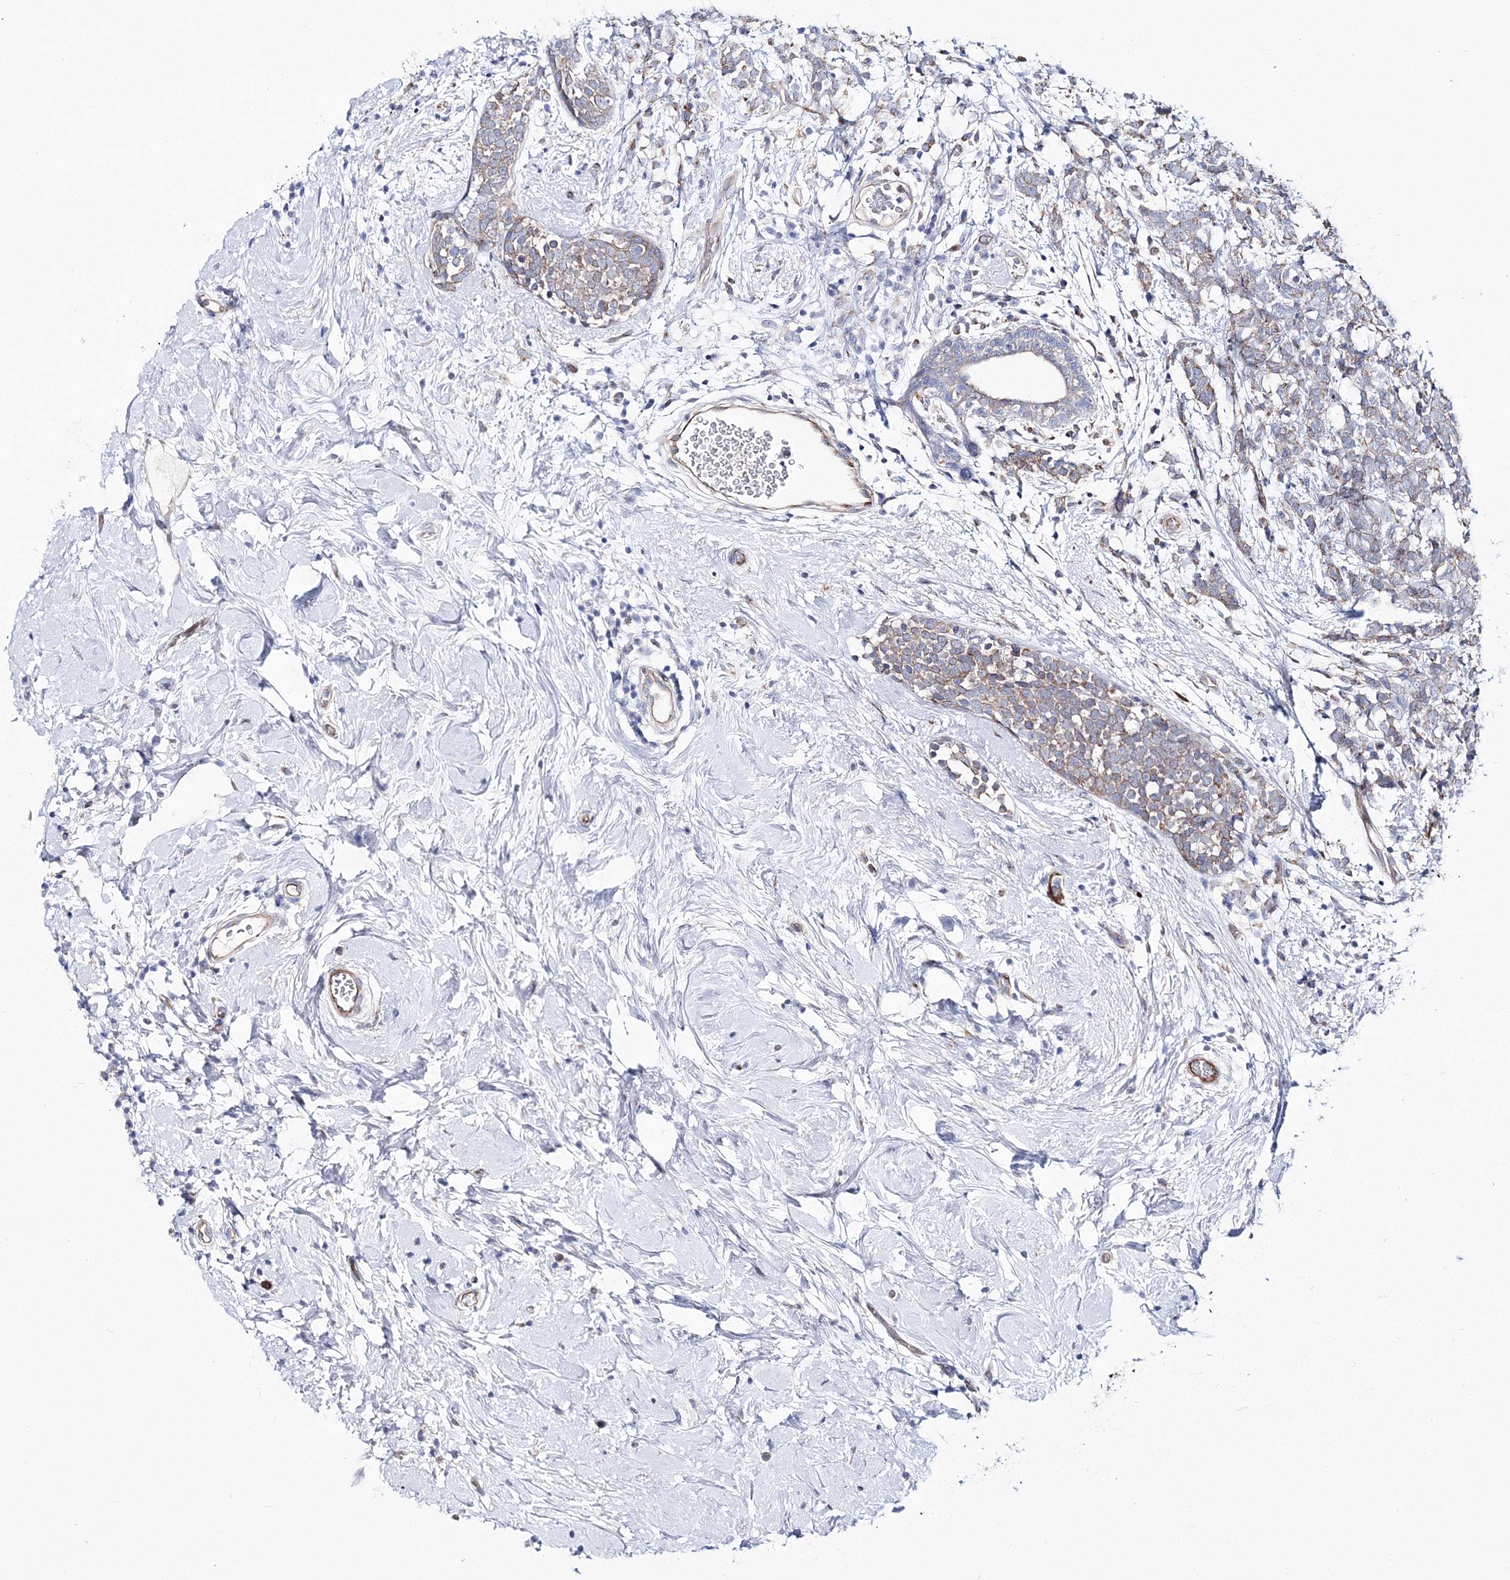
{"staining": {"intensity": "moderate", "quantity": "<25%", "location": "cytoplasmic/membranous"}, "tissue": "breast cancer", "cell_type": "Tumor cells", "image_type": "cancer", "snomed": [{"axis": "morphology", "description": "Lobular carcinoma"}, {"axis": "topography", "description": "Breast"}], "caption": "A brown stain labels moderate cytoplasmic/membranous staining of a protein in human breast lobular carcinoma tumor cells.", "gene": "ARHGAP32", "patient": {"sex": "female", "age": 58}}